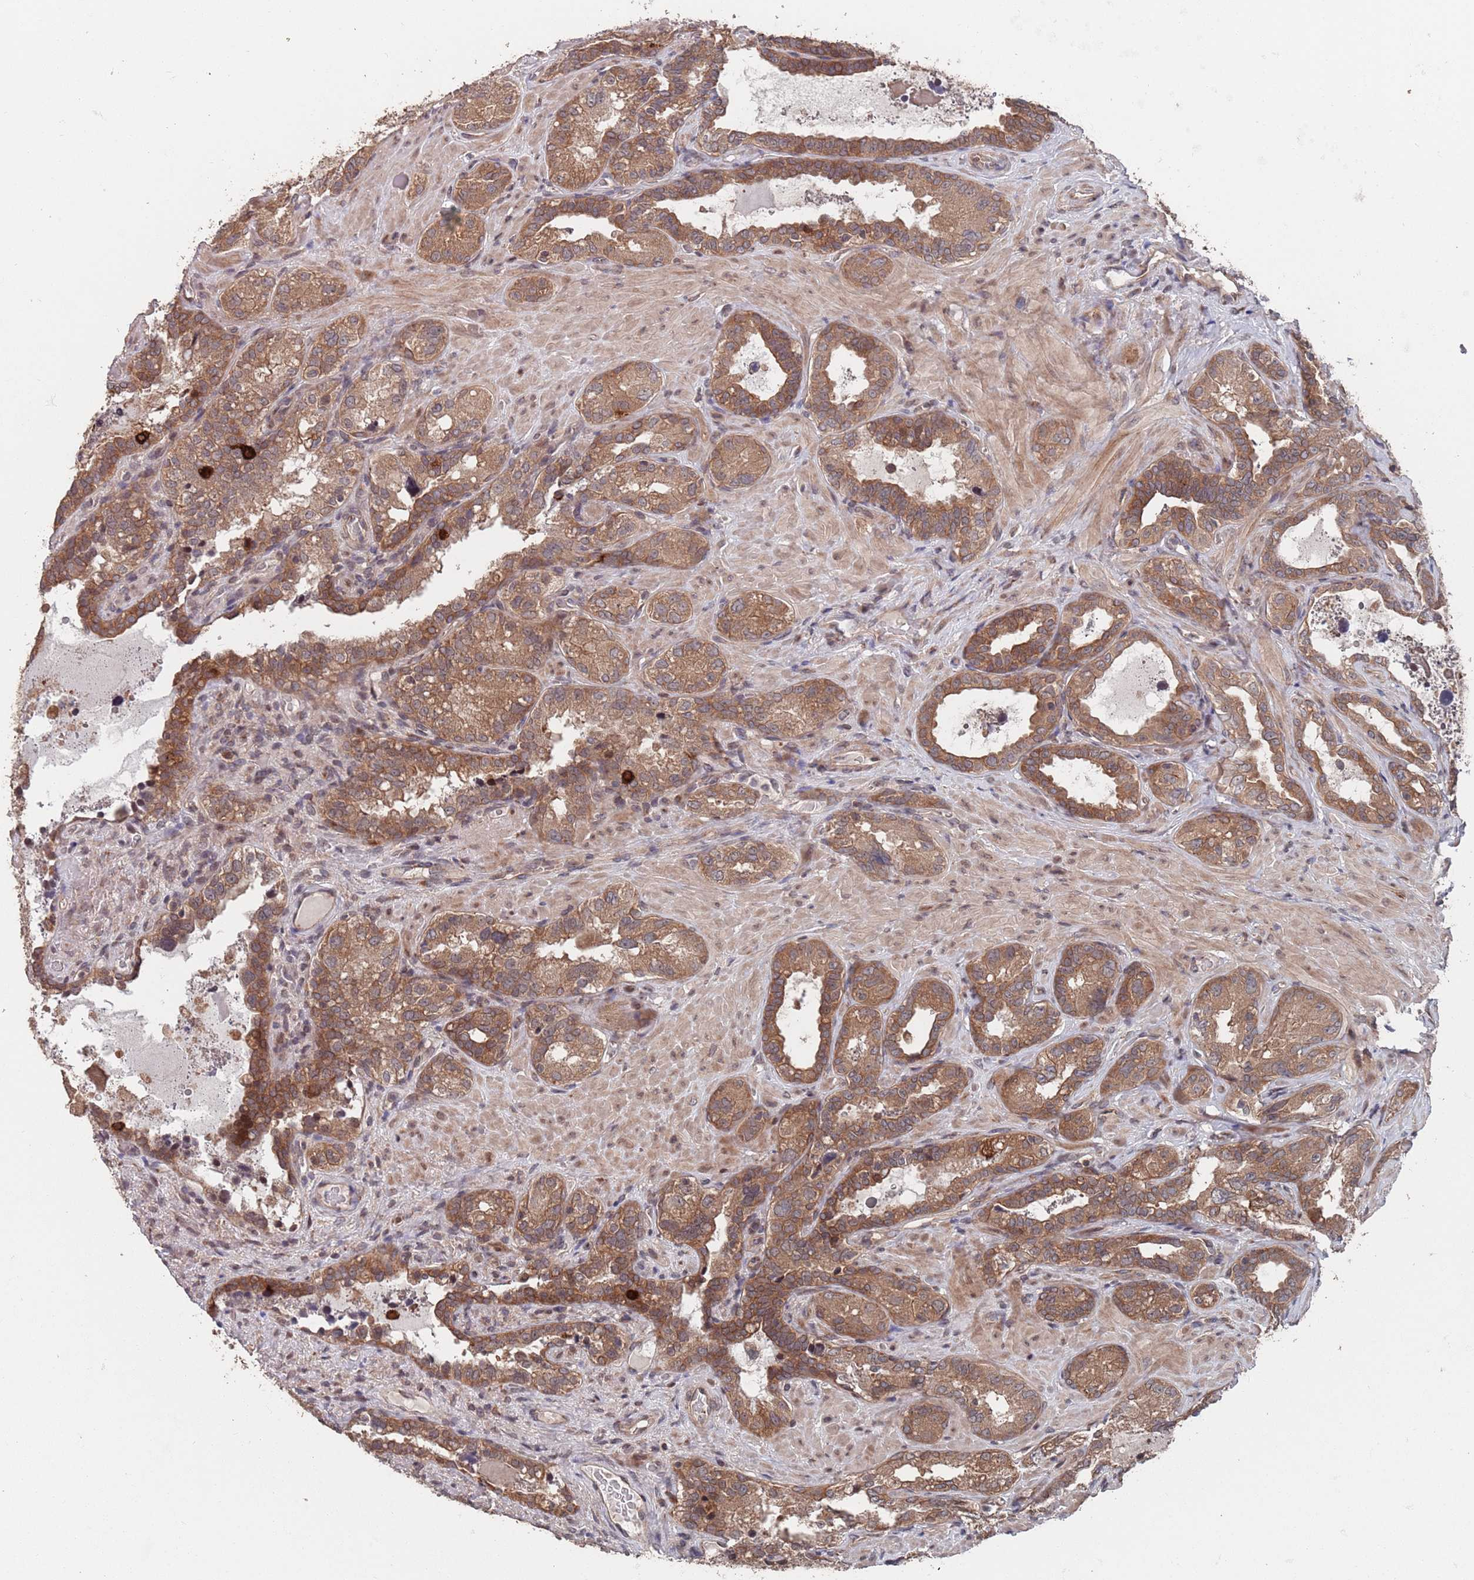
{"staining": {"intensity": "moderate", "quantity": ">75%", "location": "cytoplasmic/membranous"}, "tissue": "seminal vesicle", "cell_type": "Glandular cells", "image_type": "normal", "snomed": [{"axis": "morphology", "description": "Normal tissue, NOS"}, {"axis": "topography", "description": "Seminal veicle"}, {"axis": "topography", "description": "Peripheral nerve tissue"}], "caption": "An immunohistochemistry (IHC) micrograph of normal tissue is shown. Protein staining in brown highlights moderate cytoplasmic/membranous positivity in seminal vesicle within glandular cells. (Stains: DAB (3,3'-diaminobenzidine) in brown, nuclei in blue, Microscopy: brightfield microscopy at high magnification).", "gene": "UNC45A", "patient": {"sex": "male", "age": 67}}